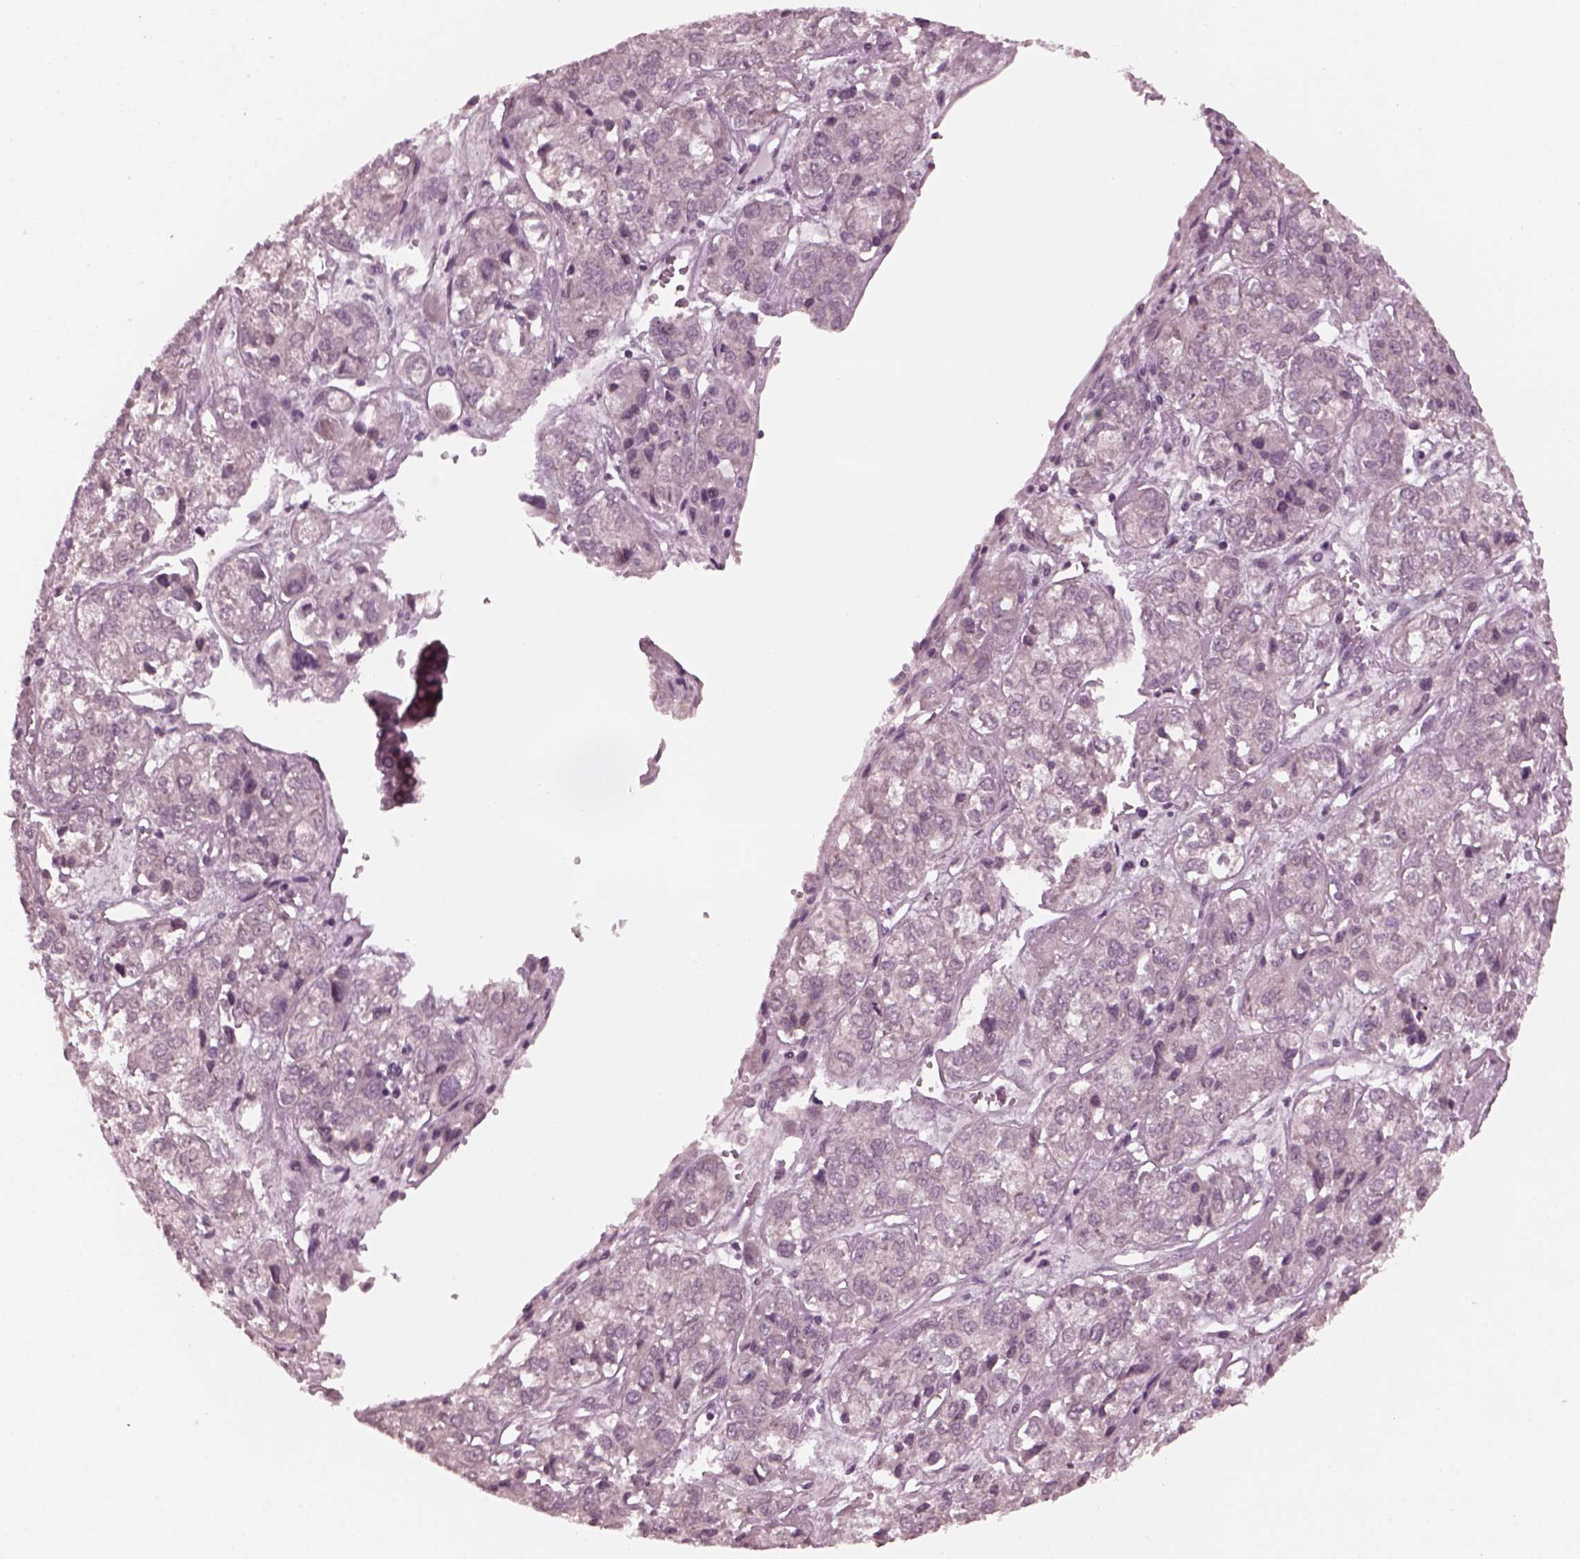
{"staining": {"intensity": "negative", "quantity": "none", "location": "none"}, "tissue": "ovarian cancer", "cell_type": "Tumor cells", "image_type": "cancer", "snomed": [{"axis": "morphology", "description": "Carcinoma, endometroid"}, {"axis": "topography", "description": "Ovary"}], "caption": "Tumor cells show no significant expression in endometroid carcinoma (ovarian). (DAB (3,3'-diaminobenzidine) immunohistochemistry with hematoxylin counter stain).", "gene": "RGS7", "patient": {"sex": "female", "age": 64}}